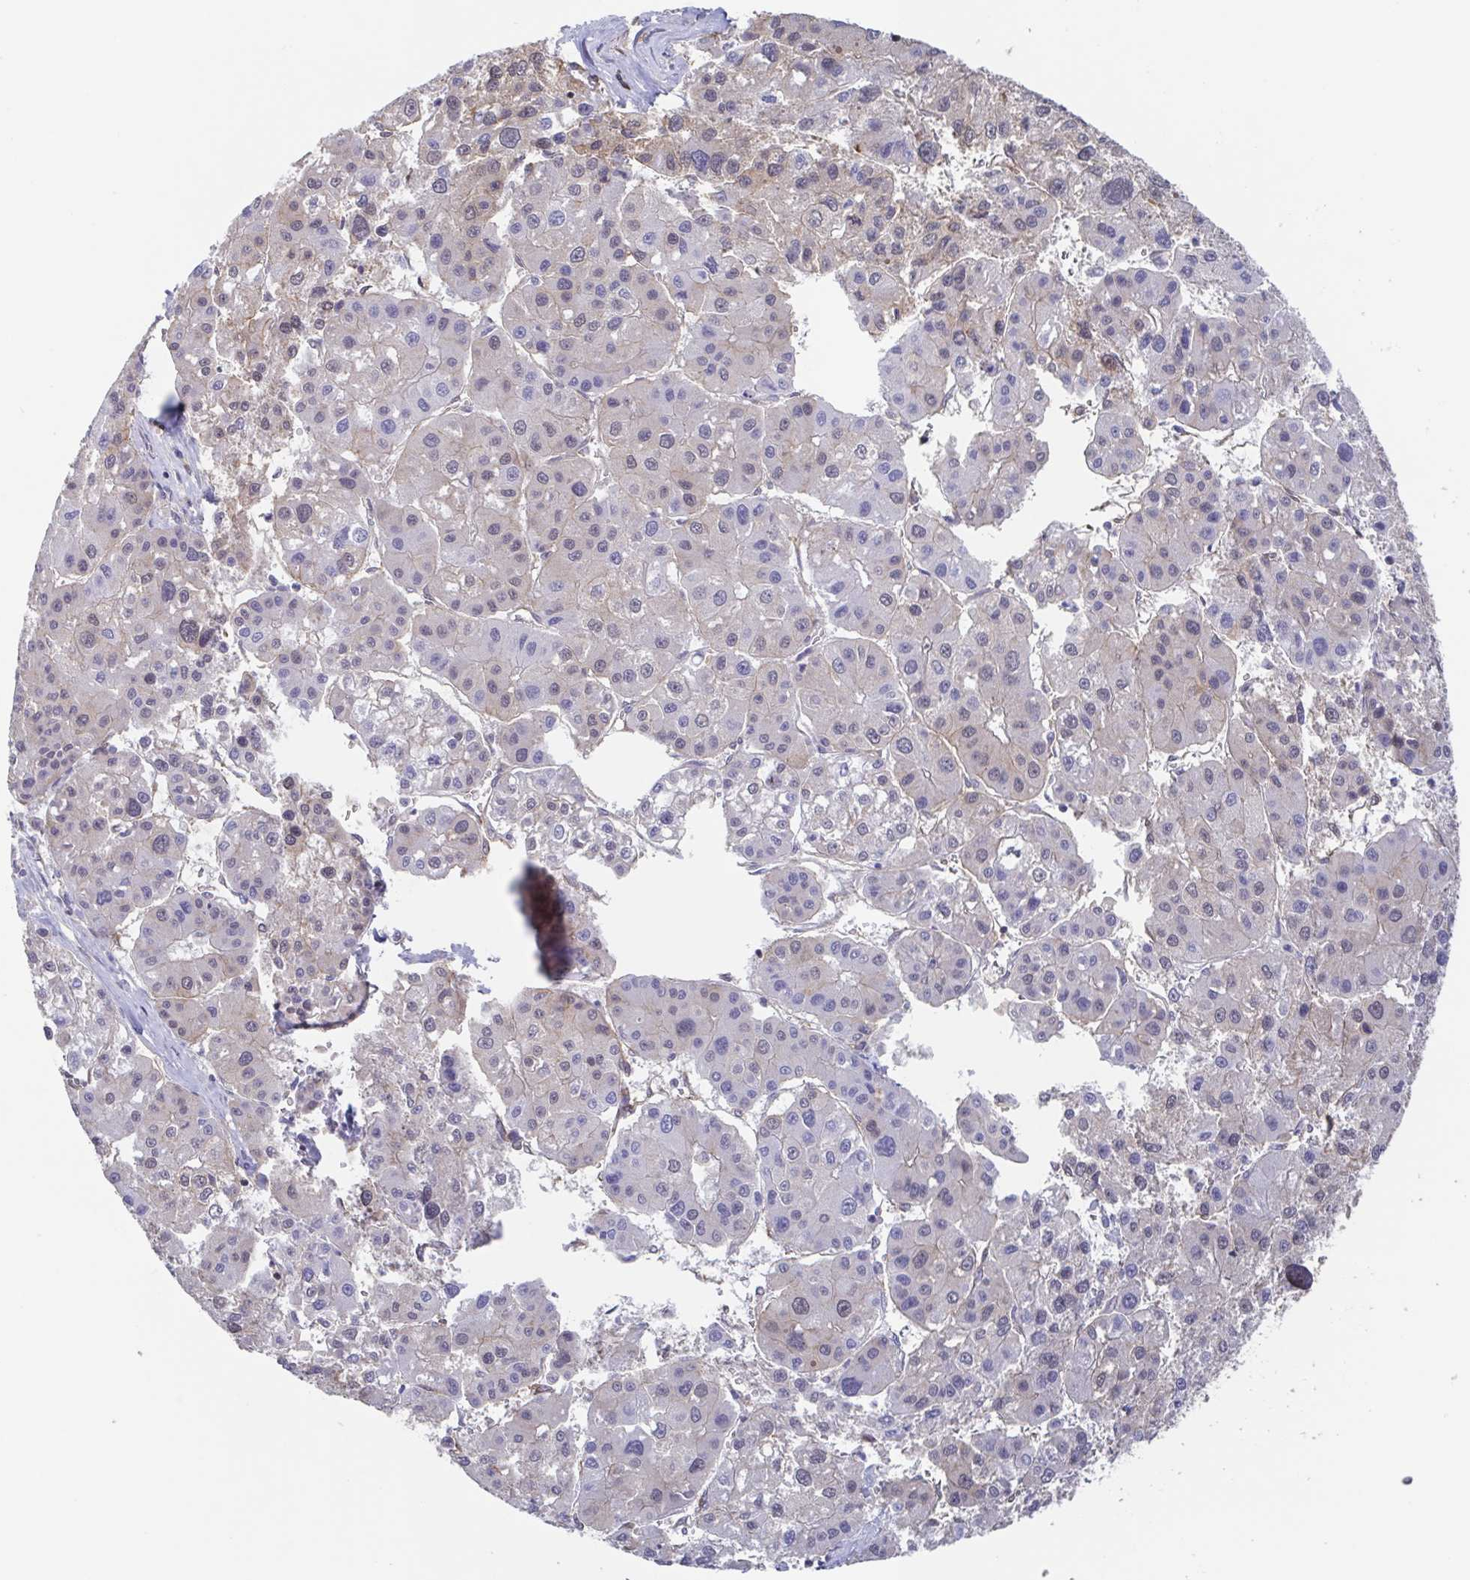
{"staining": {"intensity": "weak", "quantity": "25%-75%", "location": "cytoplasmic/membranous,nuclear"}, "tissue": "liver cancer", "cell_type": "Tumor cells", "image_type": "cancer", "snomed": [{"axis": "morphology", "description": "Carcinoma, Hepatocellular, NOS"}, {"axis": "topography", "description": "Liver"}], "caption": "Liver cancer (hepatocellular carcinoma) stained with immunohistochemistry reveals weak cytoplasmic/membranous and nuclear expression in approximately 25%-75% of tumor cells. (IHC, brightfield microscopy, high magnification).", "gene": "AGFG2", "patient": {"sex": "male", "age": 73}}